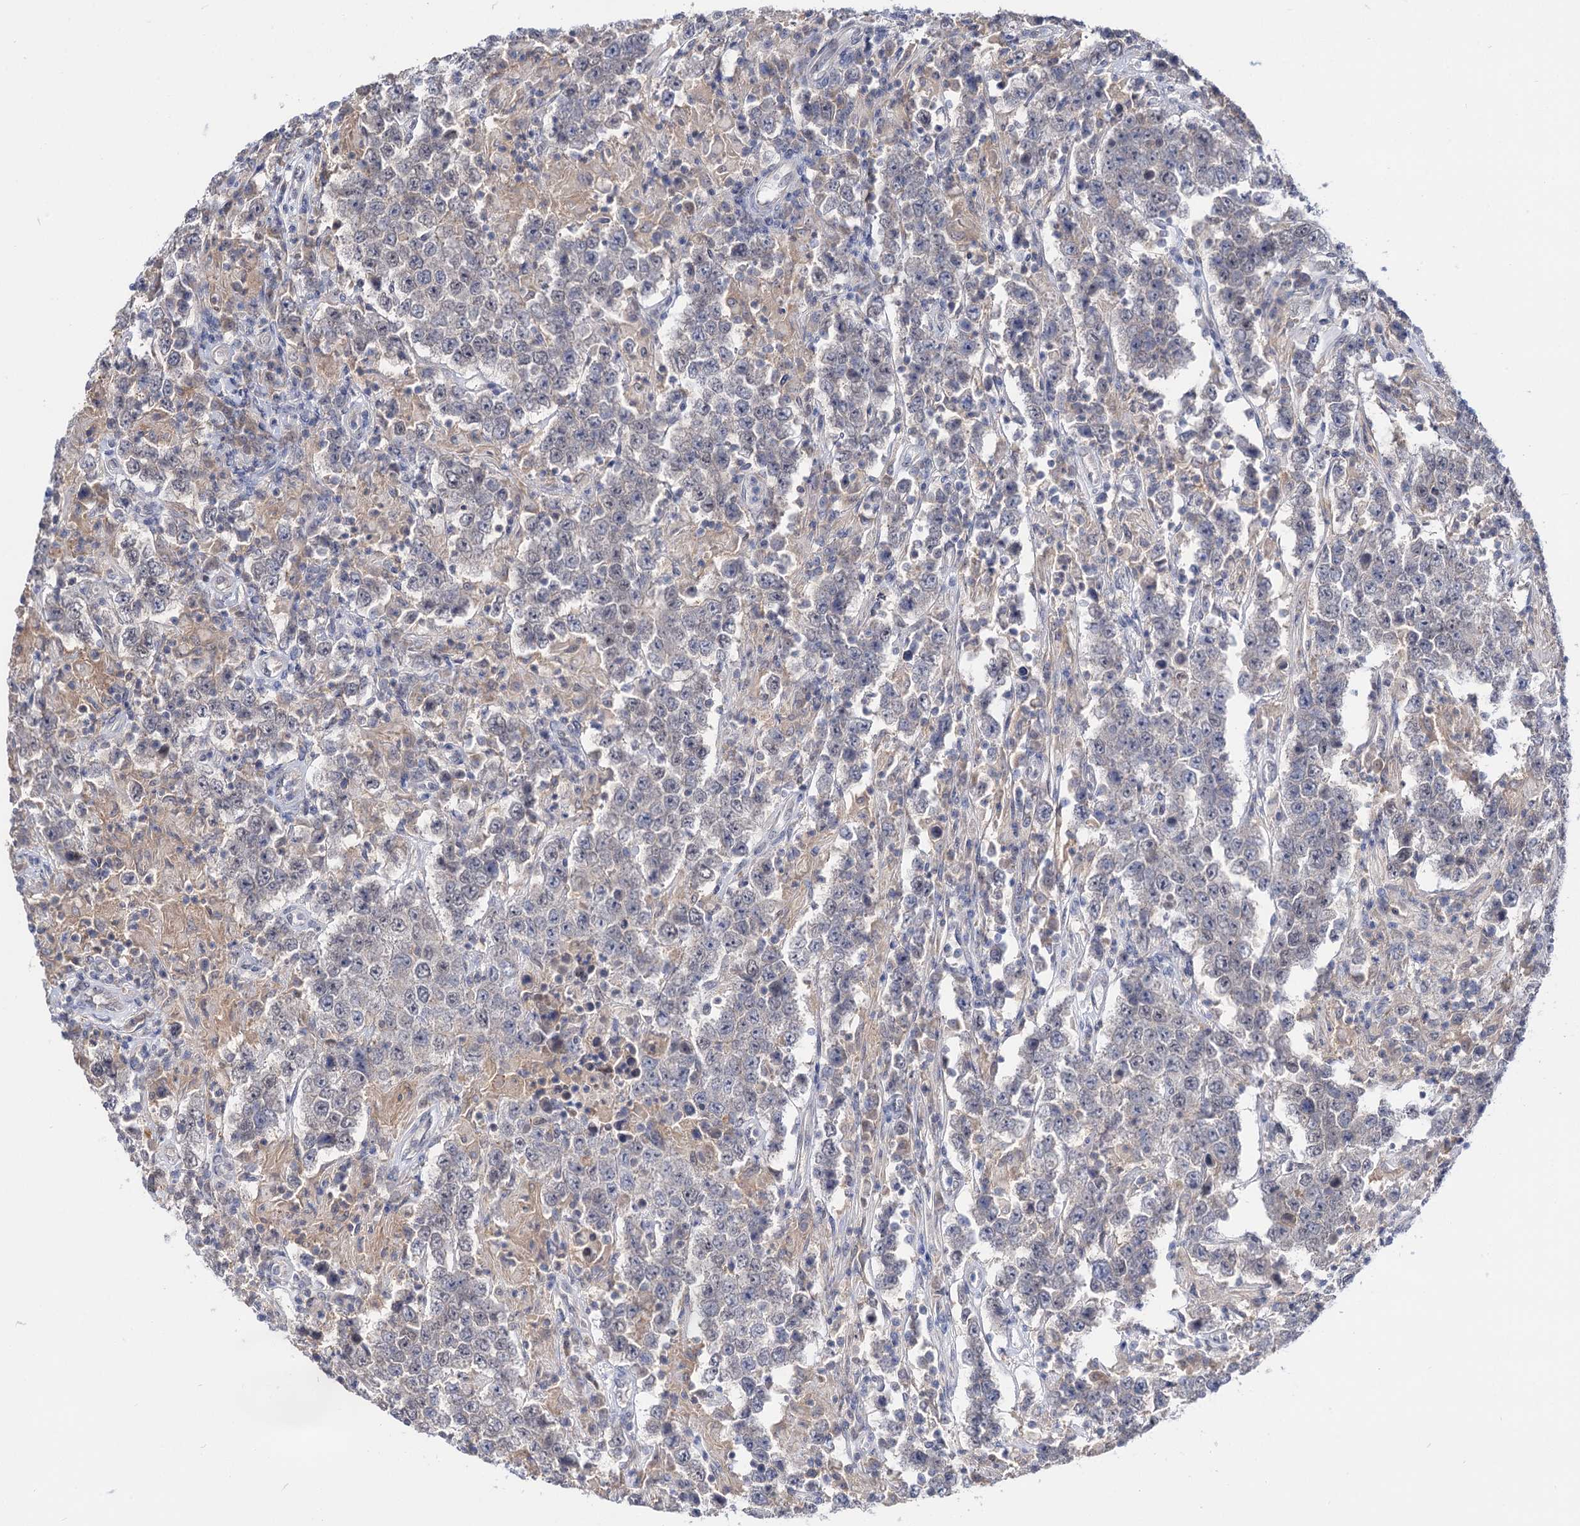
{"staining": {"intensity": "negative", "quantity": "none", "location": "none"}, "tissue": "testis cancer", "cell_type": "Tumor cells", "image_type": "cancer", "snomed": [{"axis": "morphology", "description": "Normal tissue, NOS"}, {"axis": "morphology", "description": "Urothelial carcinoma, High grade"}, {"axis": "morphology", "description": "Seminoma, NOS"}, {"axis": "morphology", "description": "Carcinoma, Embryonal, NOS"}, {"axis": "topography", "description": "Urinary bladder"}, {"axis": "topography", "description": "Testis"}], "caption": "High magnification brightfield microscopy of testis seminoma stained with DAB (brown) and counterstained with hematoxylin (blue): tumor cells show no significant positivity.", "gene": "NEK10", "patient": {"sex": "male", "age": 41}}